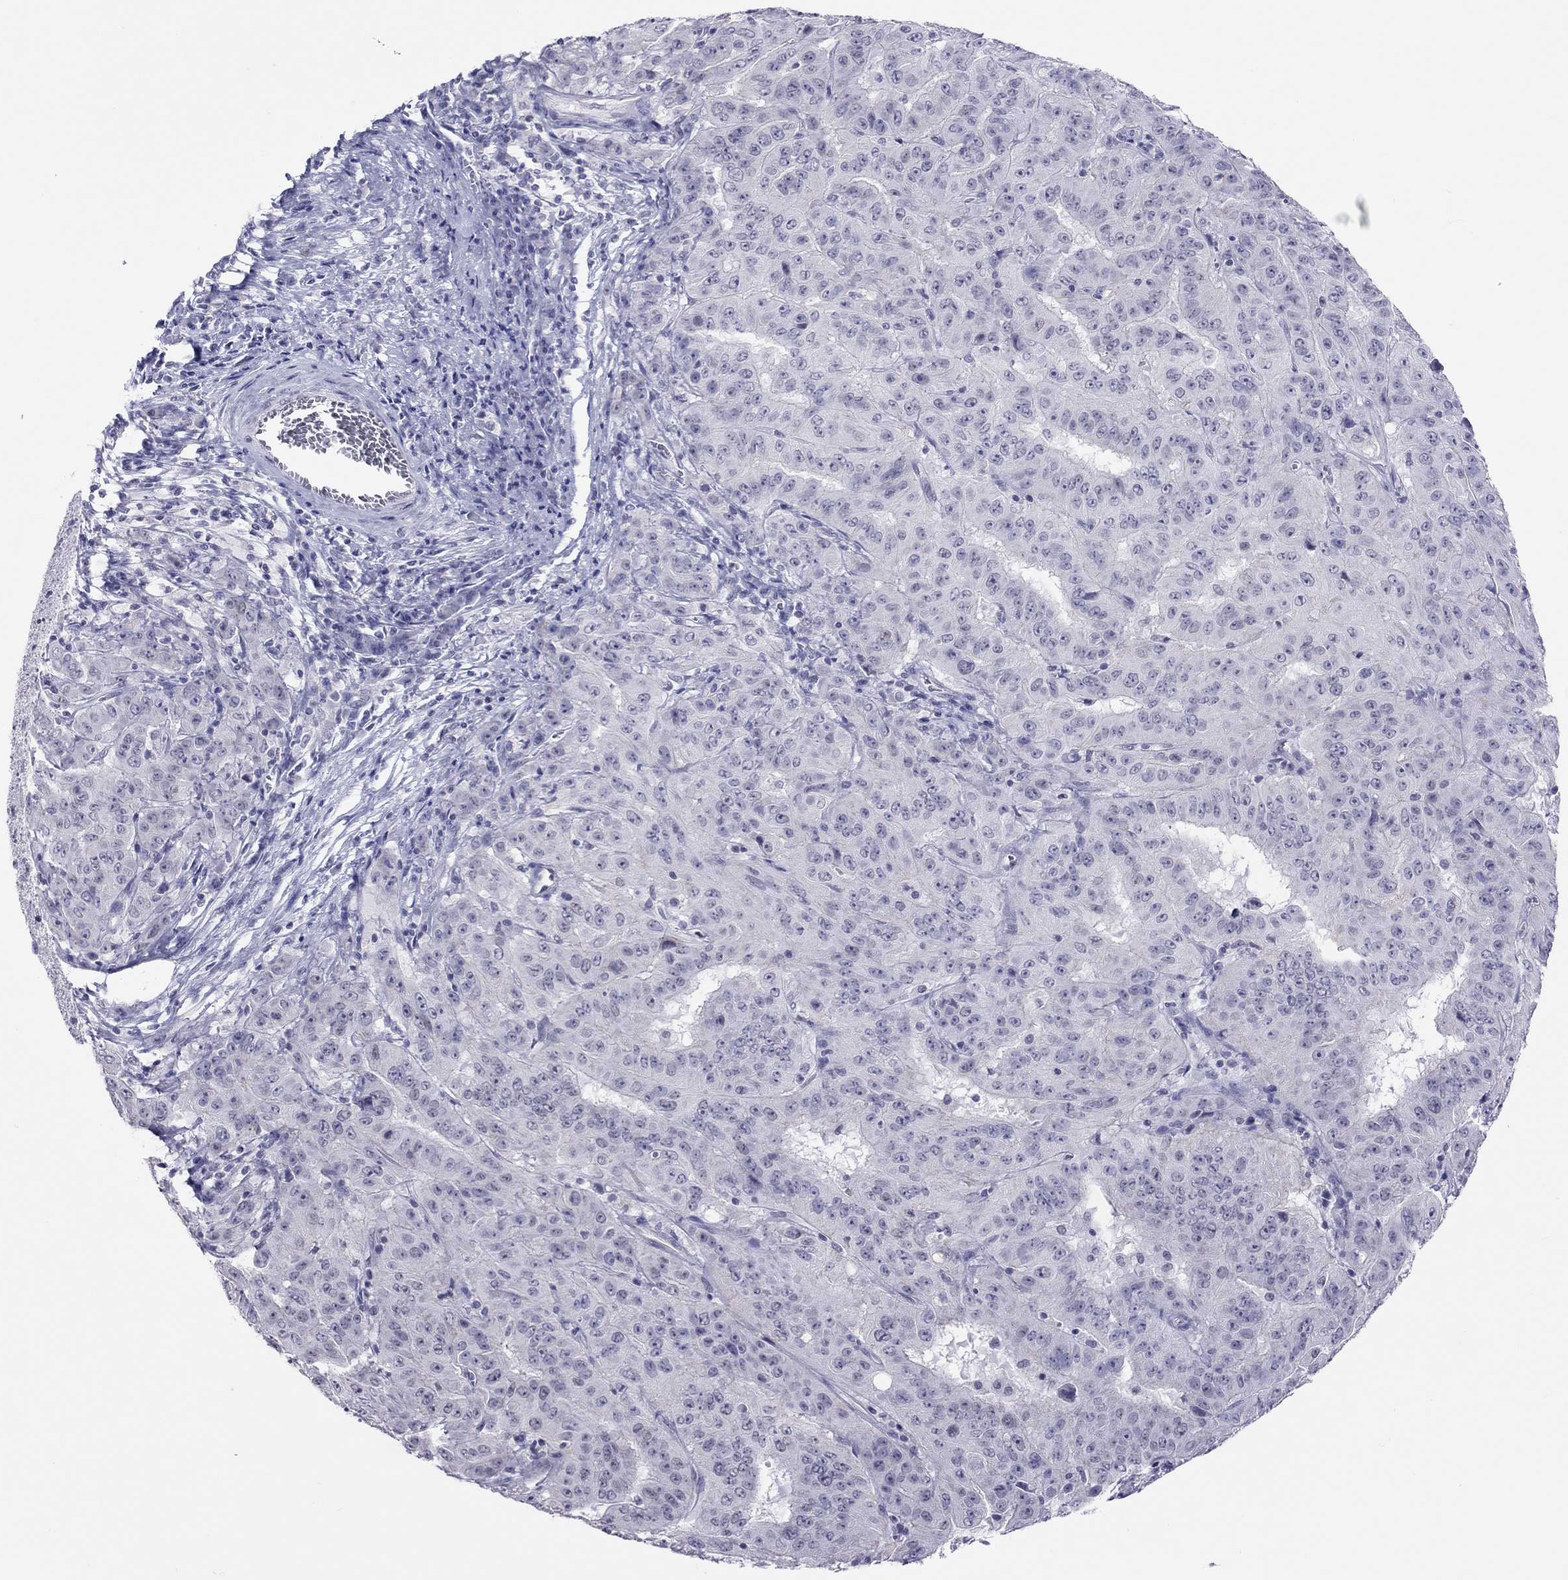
{"staining": {"intensity": "negative", "quantity": "none", "location": "none"}, "tissue": "pancreatic cancer", "cell_type": "Tumor cells", "image_type": "cancer", "snomed": [{"axis": "morphology", "description": "Adenocarcinoma, NOS"}, {"axis": "topography", "description": "Pancreas"}], "caption": "Immunohistochemistry micrograph of pancreatic cancer stained for a protein (brown), which displays no staining in tumor cells.", "gene": "JHY", "patient": {"sex": "male", "age": 63}}